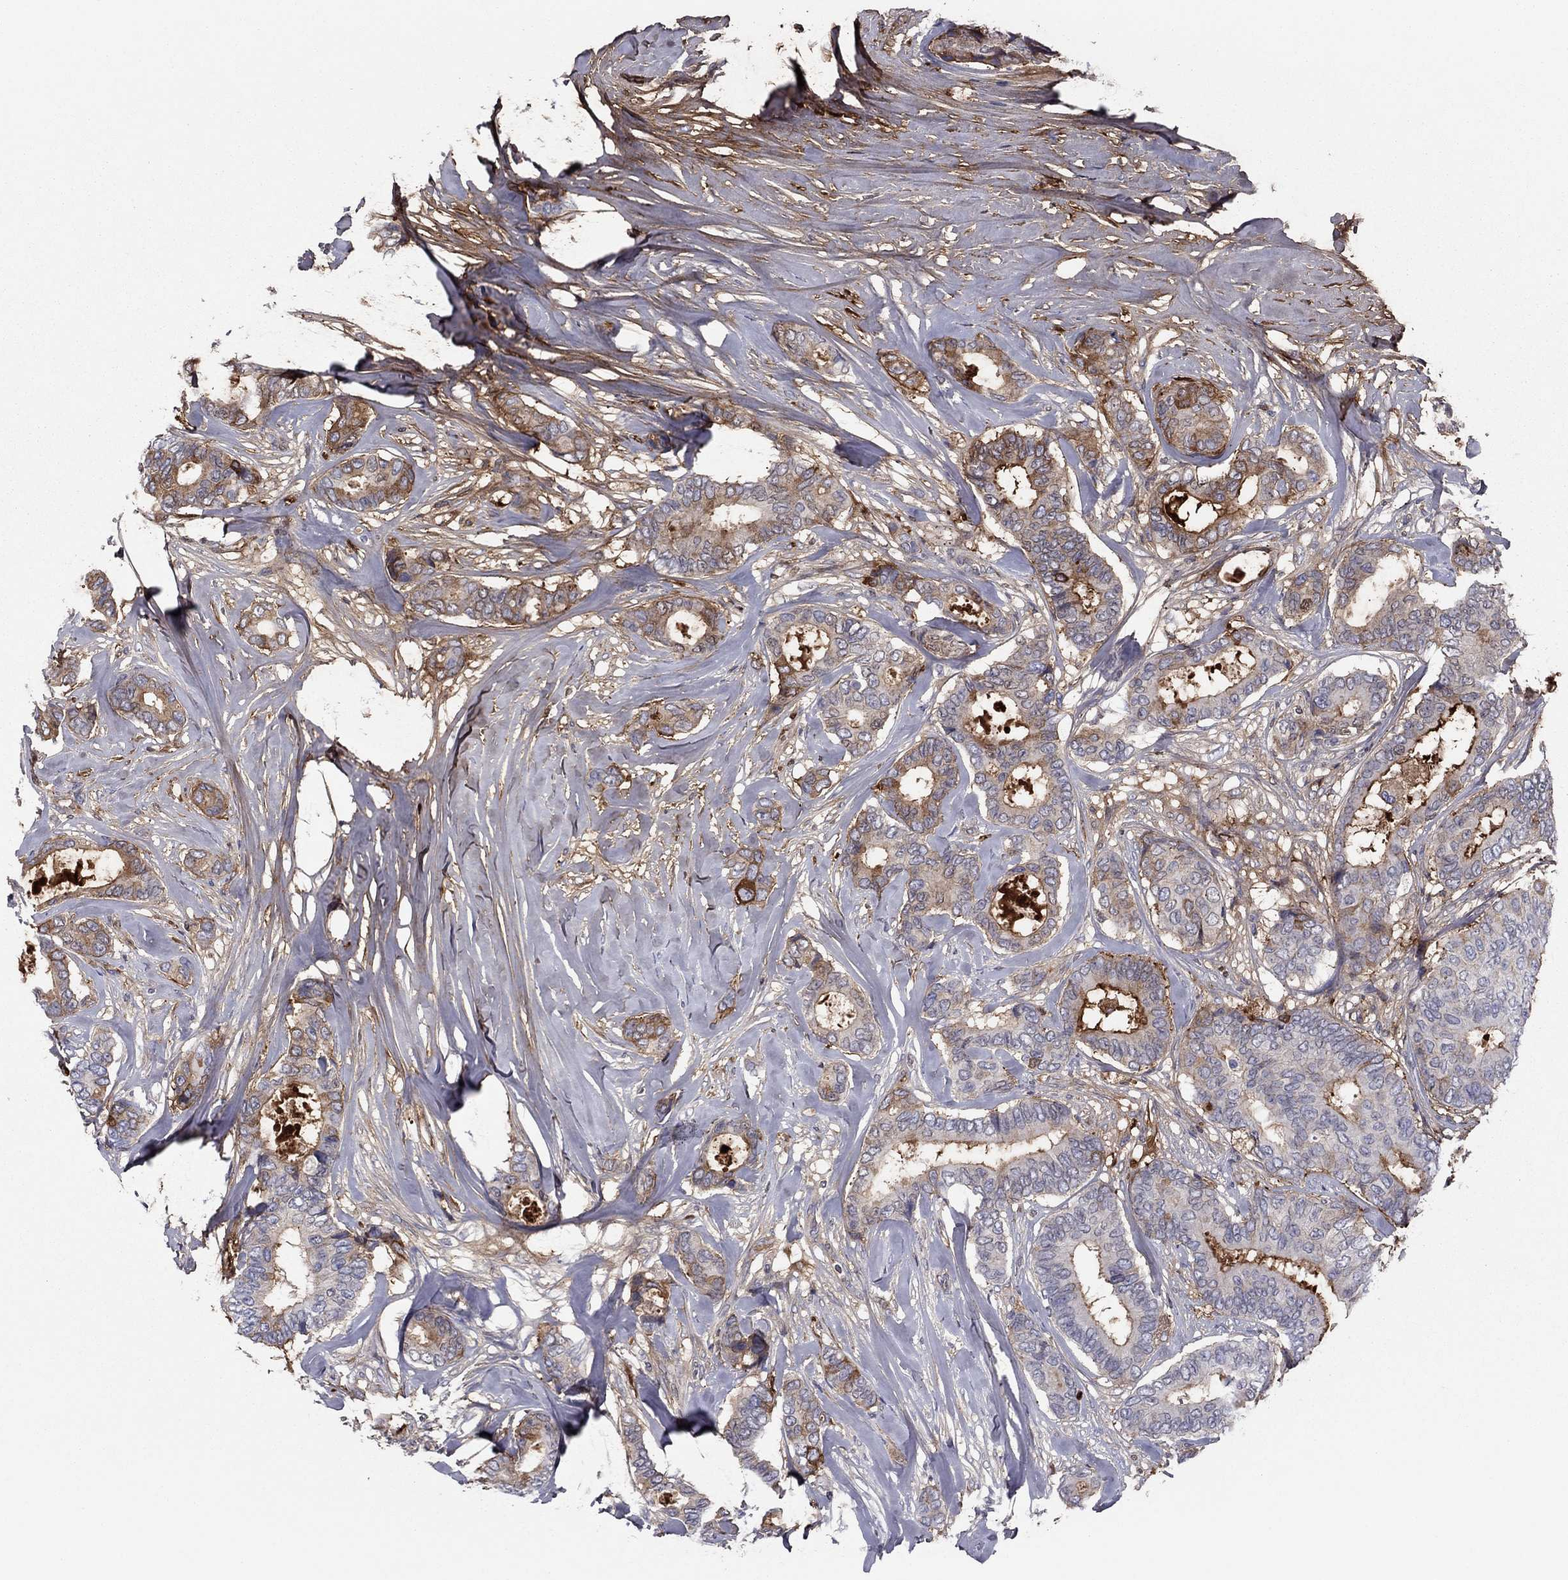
{"staining": {"intensity": "moderate", "quantity": "<25%", "location": "cytoplasmic/membranous"}, "tissue": "breast cancer", "cell_type": "Tumor cells", "image_type": "cancer", "snomed": [{"axis": "morphology", "description": "Duct carcinoma"}, {"axis": "topography", "description": "Breast"}], "caption": "Approximately <25% of tumor cells in human breast cancer display moderate cytoplasmic/membranous protein staining as visualized by brown immunohistochemical staining.", "gene": "HPX", "patient": {"sex": "female", "age": 75}}